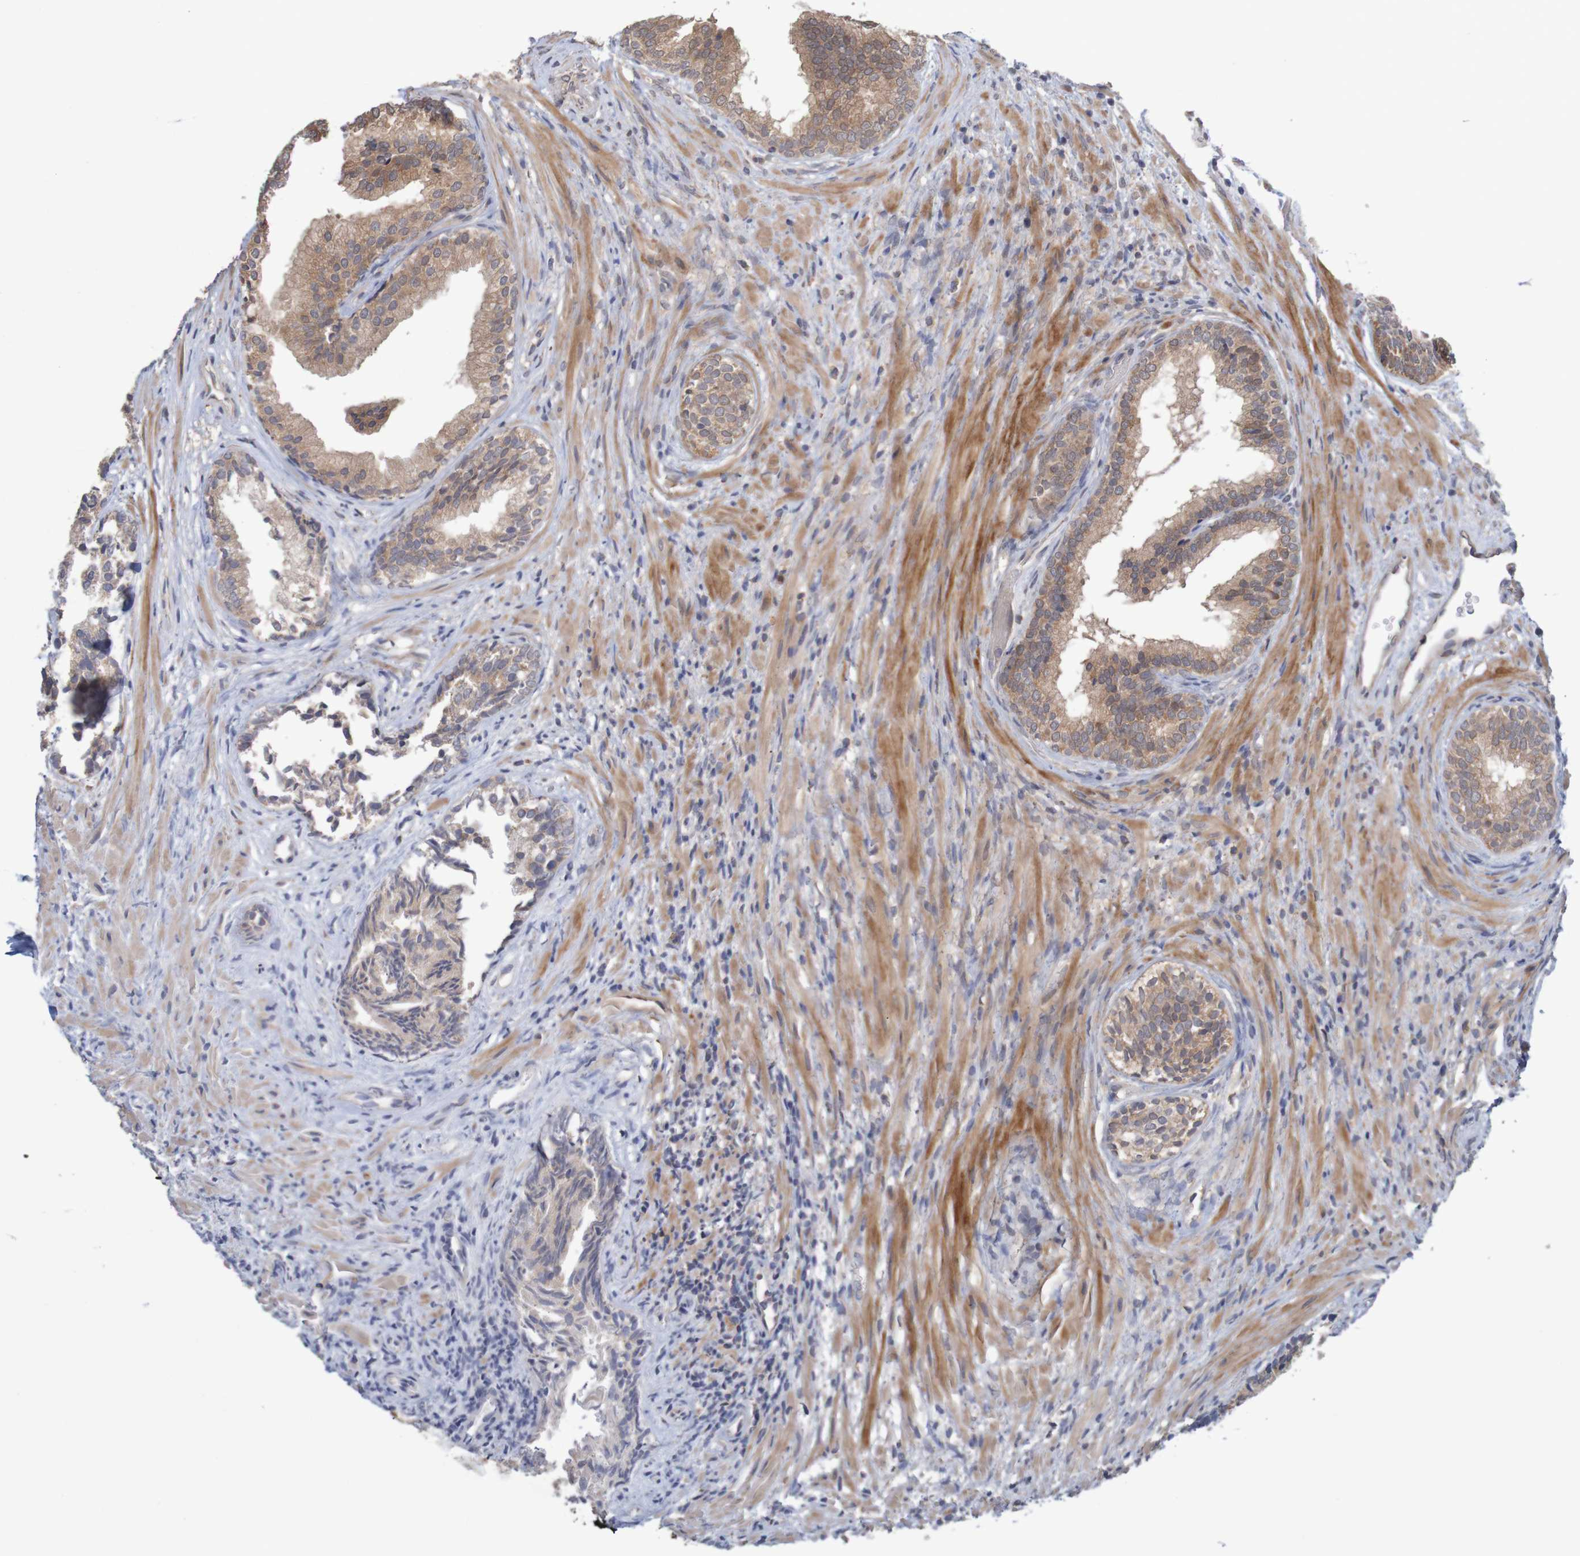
{"staining": {"intensity": "moderate", "quantity": ">75%", "location": "cytoplasmic/membranous"}, "tissue": "prostate", "cell_type": "Glandular cells", "image_type": "normal", "snomed": [{"axis": "morphology", "description": "Normal tissue, NOS"}, {"axis": "topography", "description": "Prostate"}], "caption": "Protein staining exhibits moderate cytoplasmic/membranous positivity in approximately >75% of glandular cells in benign prostate.", "gene": "ANKK1", "patient": {"sex": "male", "age": 76}}